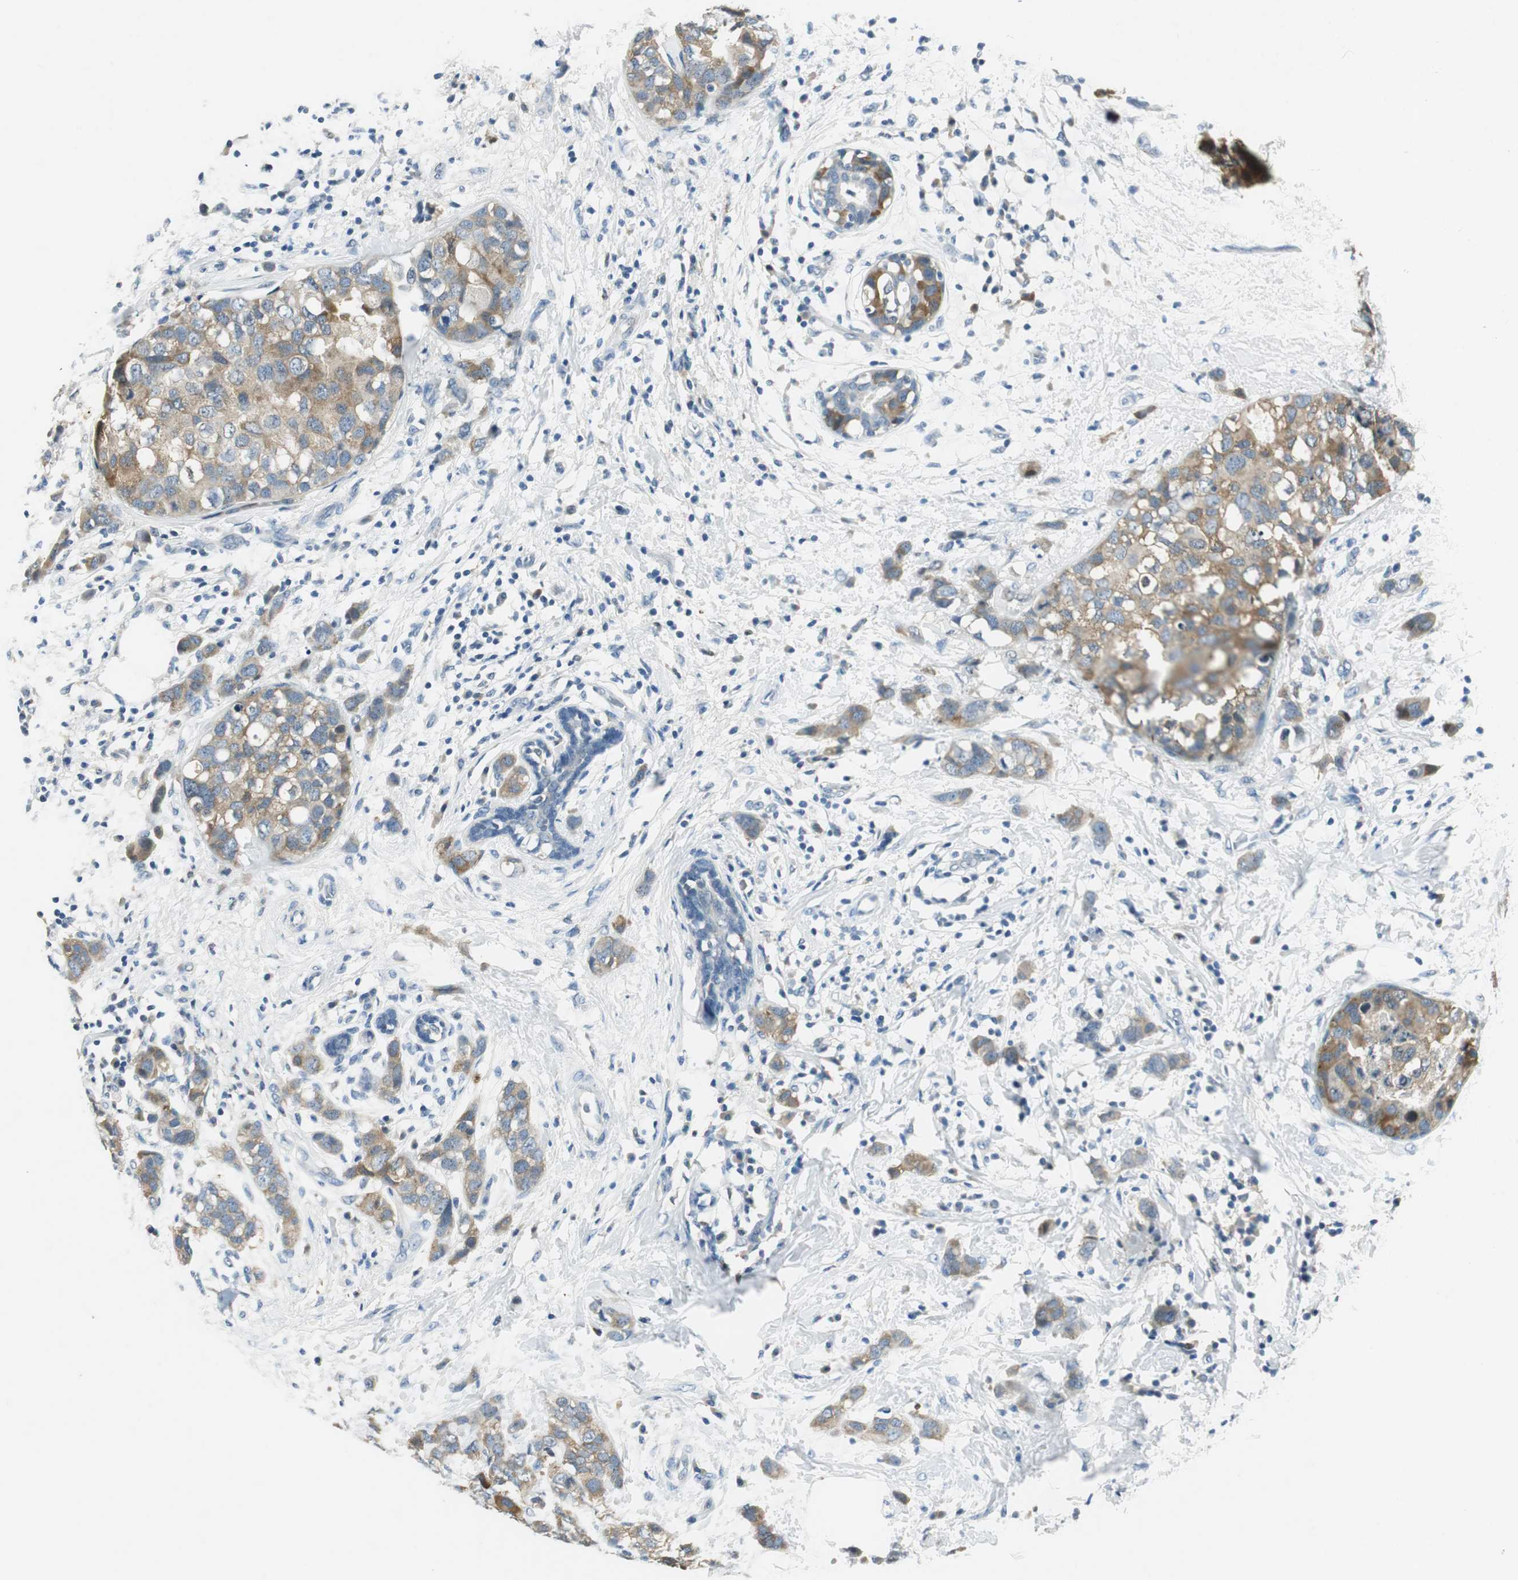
{"staining": {"intensity": "moderate", "quantity": ">75%", "location": "cytoplasmic/membranous"}, "tissue": "breast cancer", "cell_type": "Tumor cells", "image_type": "cancer", "snomed": [{"axis": "morphology", "description": "Normal tissue, NOS"}, {"axis": "morphology", "description": "Duct carcinoma"}, {"axis": "topography", "description": "Breast"}], "caption": "About >75% of tumor cells in breast infiltrating ductal carcinoma exhibit moderate cytoplasmic/membranous protein expression as visualized by brown immunohistochemical staining.", "gene": "ME1", "patient": {"sex": "female", "age": 50}}